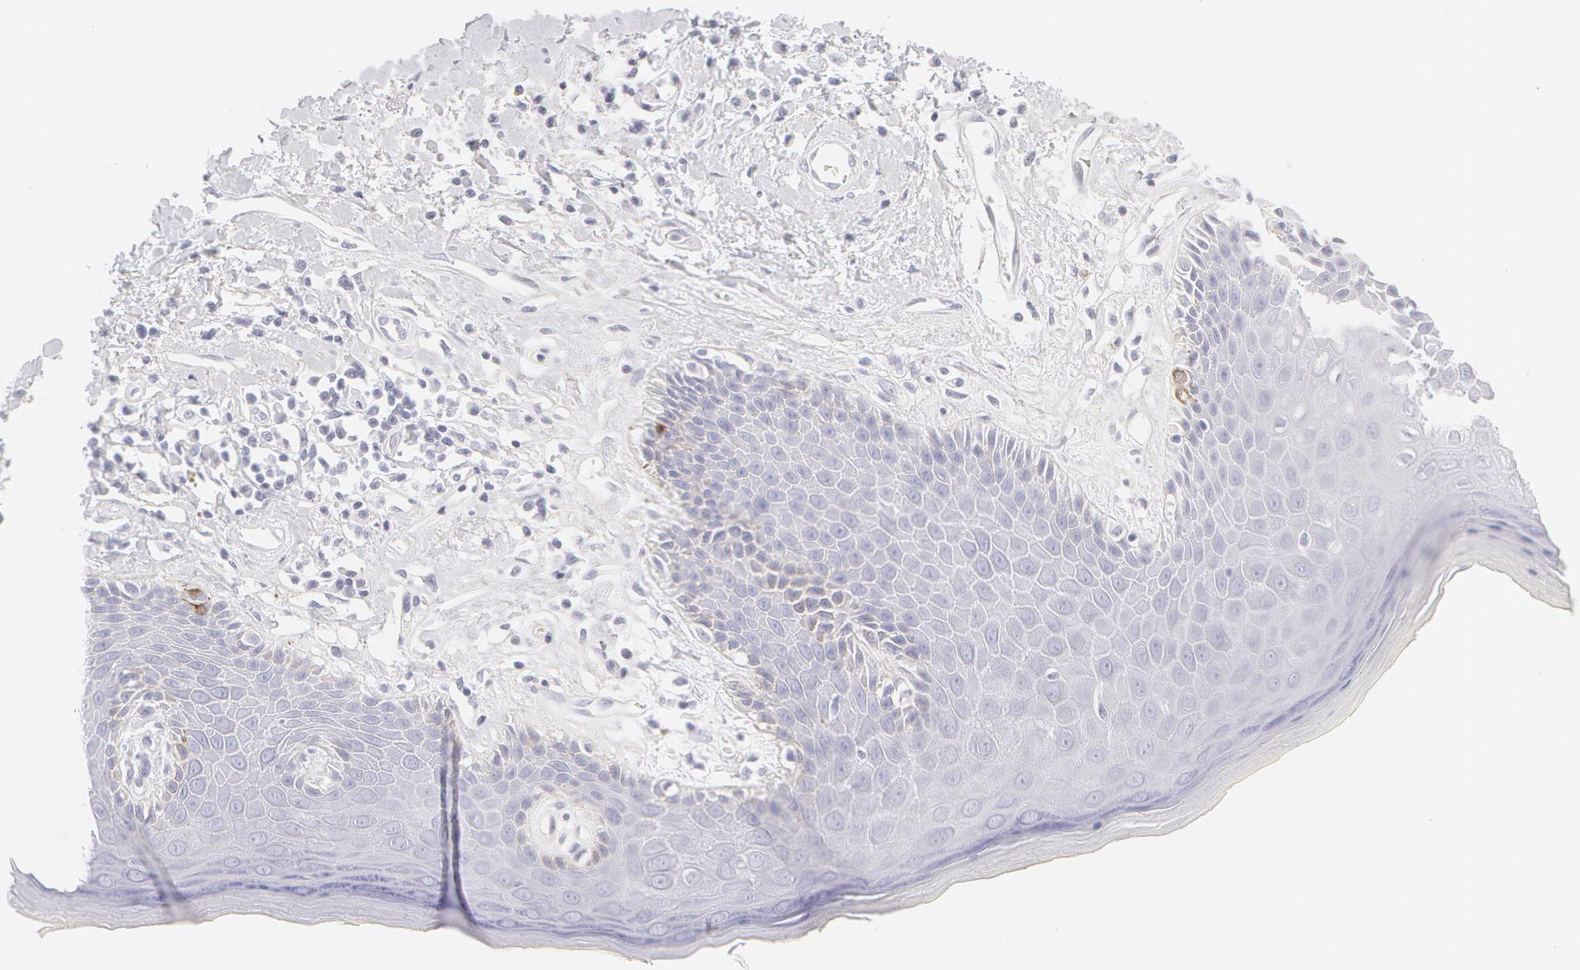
{"staining": {"intensity": "negative", "quantity": "none", "location": "none"}, "tissue": "skin", "cell_type": "Epidermal cells", "image_type": "normal", "snomed": [{"axis": "morphology", "description": "Normal tissue, NOS"}, {"axis": "topography", "description": "Skin"}, {"axis": "topography", "description": "Anal"}], "caption": "Epidermal cells show no significant expression in normal skin. (DAB IHC visualized using brightfield microscopy, high magnification).", "gene": "KRT8", "patient": {"sex": "male", "age": 61}}